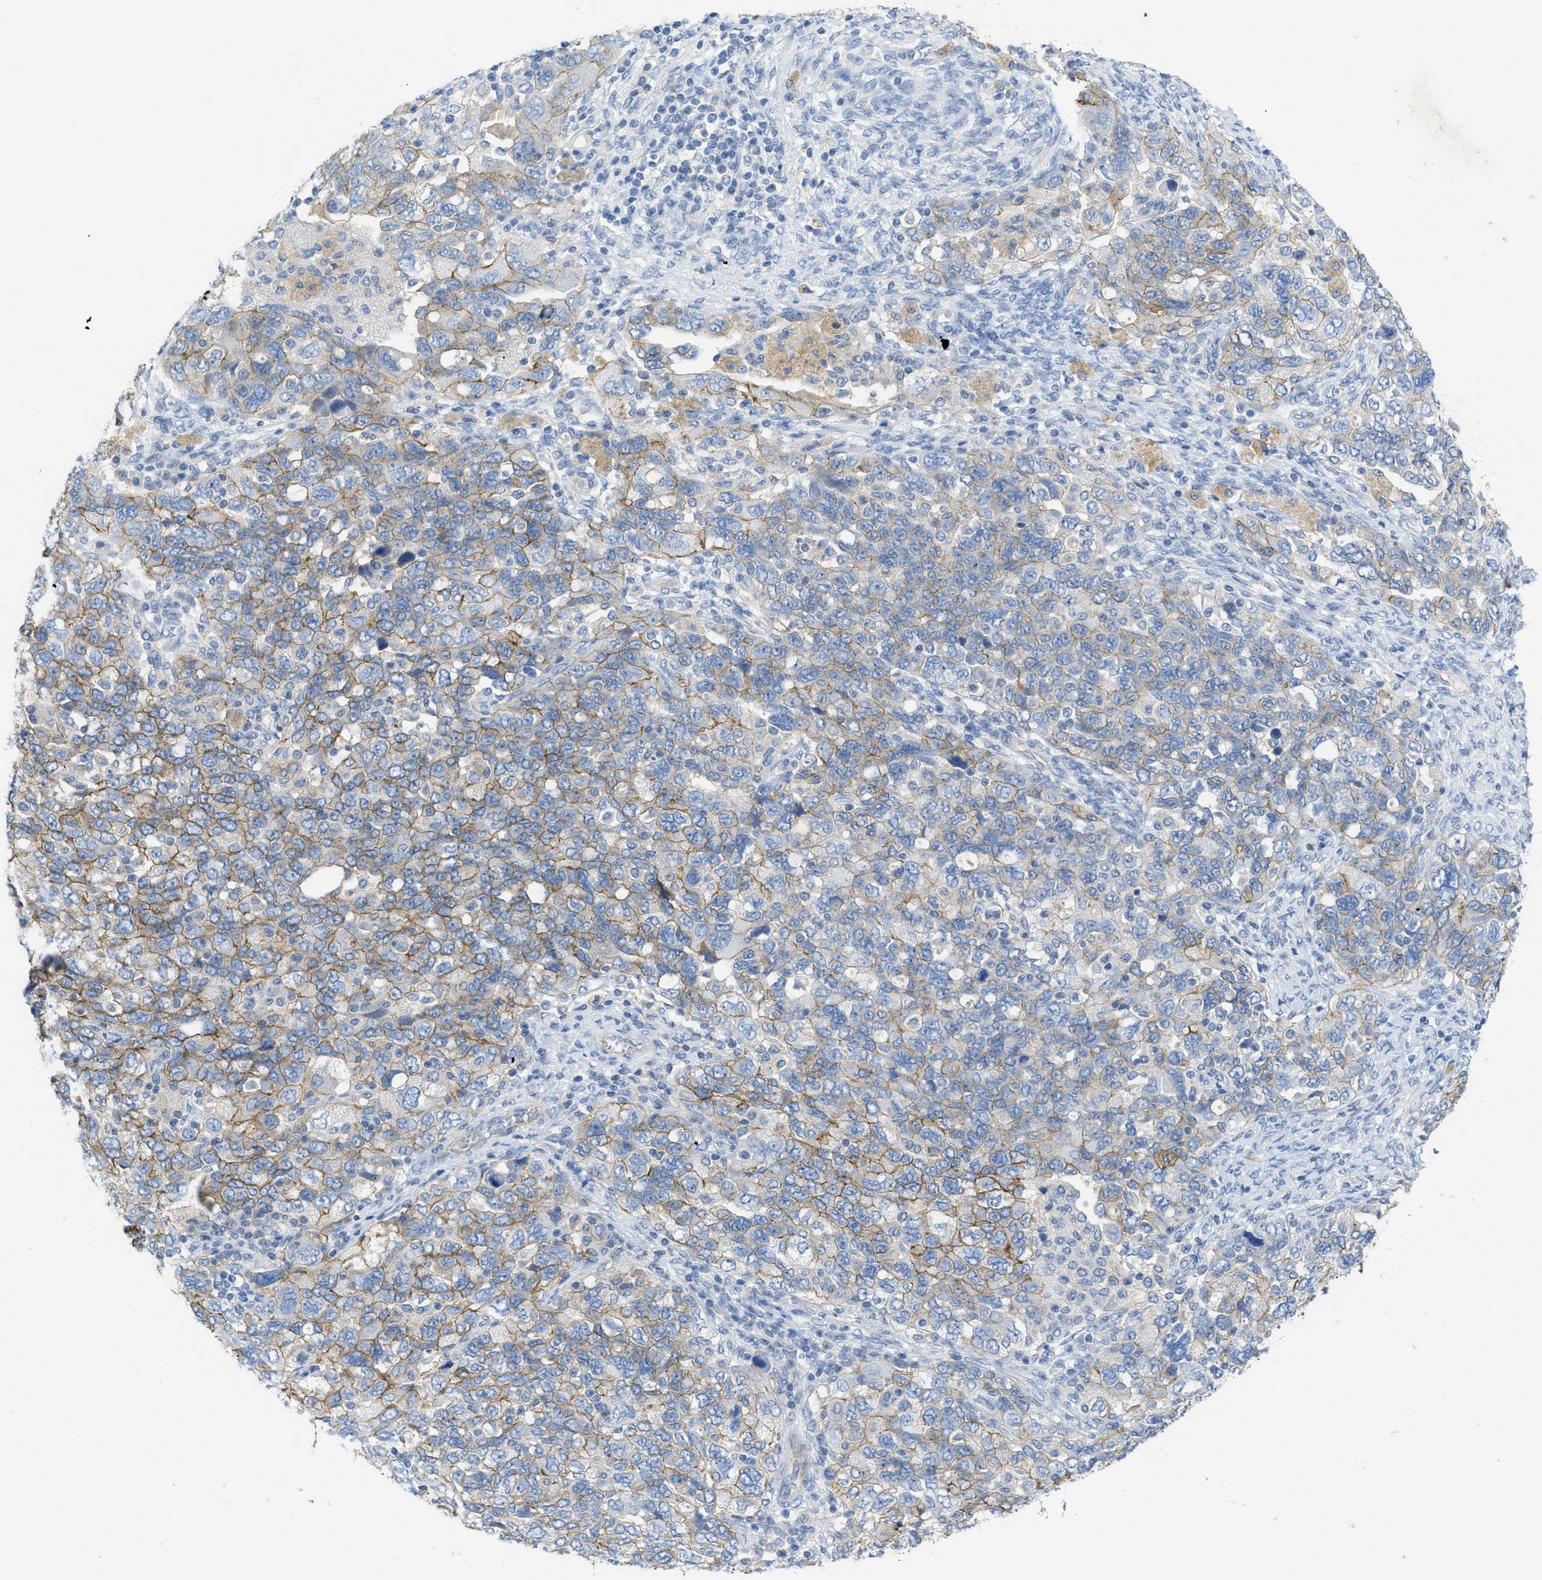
{"staining": {"intensity": "moderate", "quantity": ">75%", "location": "cytoplasmic/membranous"}, "tissue": "ovarian cancer", "cell_type": "Tumor cells", "image_type": "cancer", "snomed": [{"axis": "morphology", "description": "Carcinoma, NOS"}, {"axis": "morphology", "description": "Cystadenocarcinoma, serous, NOS"}, {"axis": "topography", "description": "Ovary"}], "caption": "IHC photomicrograph of human ovarian cancer (carcinoma) stained for a protein (brown), which exhibits medium levels of moderate cytoplasmic/membranous staining in about >75% of tumor cells.", "gene": "CNNM4", "patient": {"sex": "female", "age": 69}}